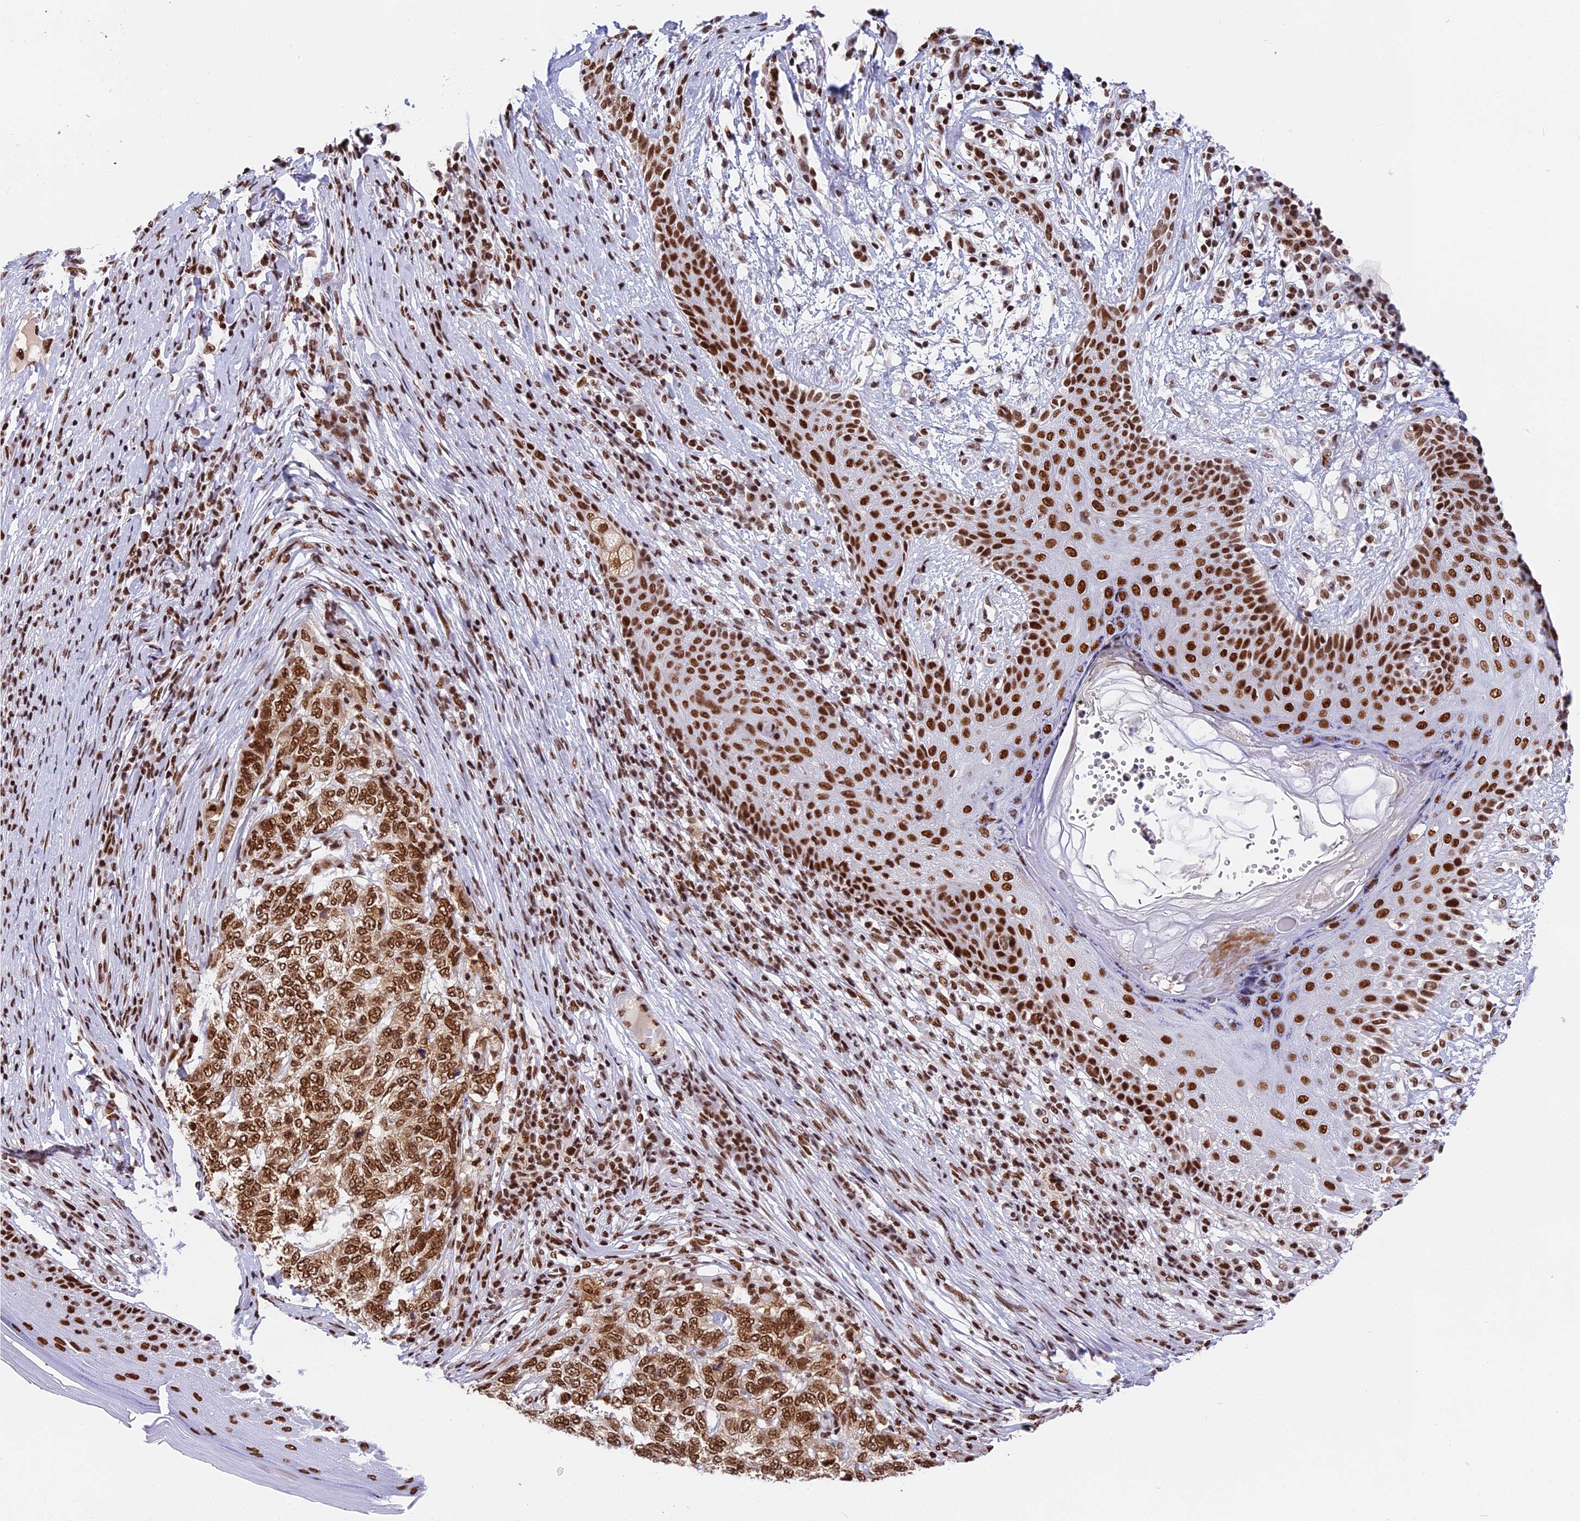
{"staining": {"intensity": "strong", "quantity": ">75%", "location": "nuclear"}, "tissue": "skin cancer", "cell_type": "Tumor cells", "image_type": "cancer", "snomed": [{"axis": "morphology", "description": "Basal cell carcinoma"}, {"axis": "topography", "description": "Skin"}], "caption": "Basal cell carcinoma (skin) stained with a protein marker shows strong staining in tumor cells.", "gene": "SBNO1", "patient": {"sex": "female", "age": 65}}